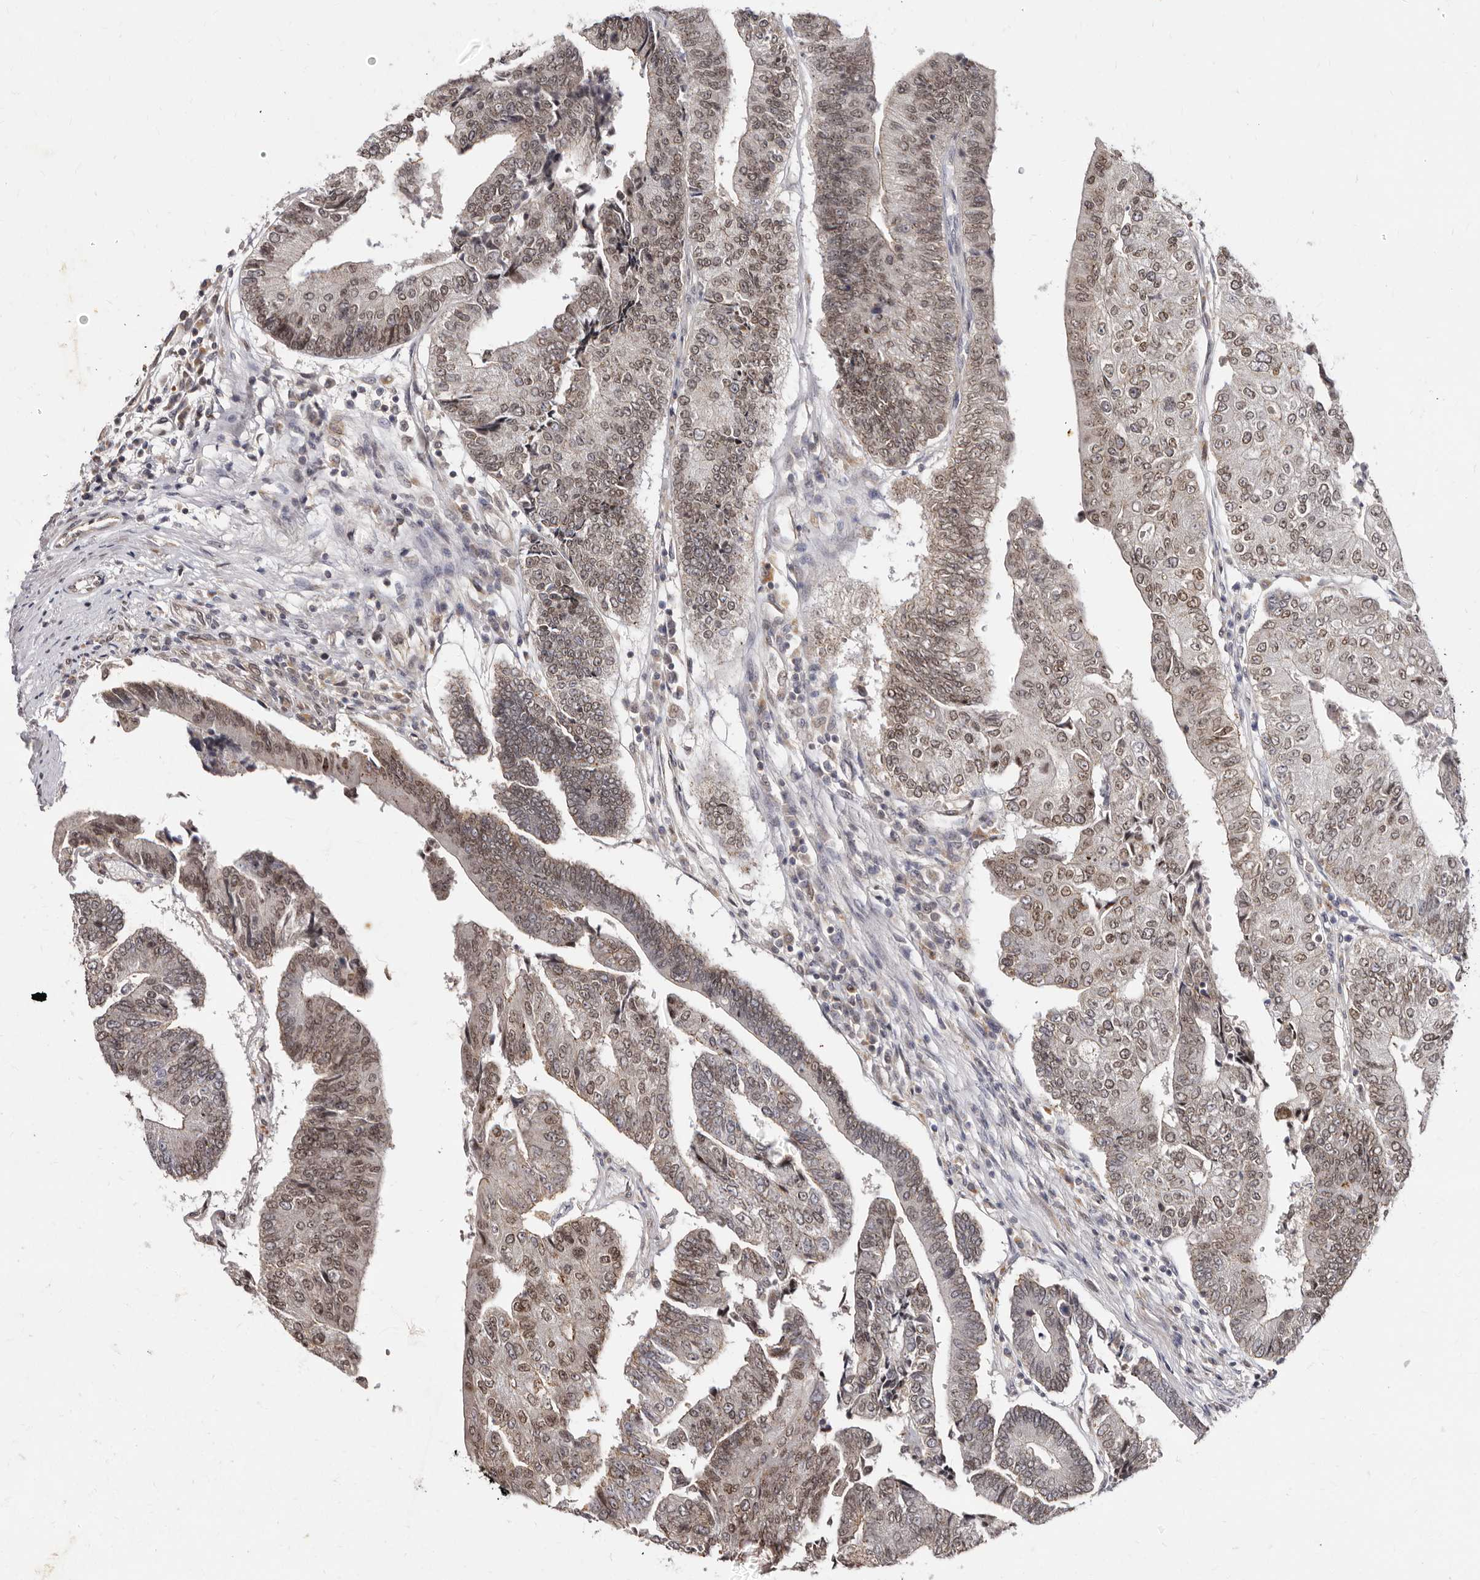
{"staining": {"intensity": "moderate", "quantity": "25%-75%", "location": "nuclear"}, "tissue": "colorectal cancer", "cell_type": "Tumor cells", "image_type": "cancer", "snomed": [{"axis": "morphology", "description": "Adenocarcinoma, NOS"}, {"axis": "topography", "description": "Colon"}], "caption": "Protein staining by immunohistochemistry (IHC) demonstrates moderate nuclear staining in approximately 25%-75% of tumor cells in colorectal cancer (adenocarcinoma). (Brightfield microscopy of DAB IHC at high magnification).", "gene": "LCORL", "patient": {"sex": "female", "age": 67}}